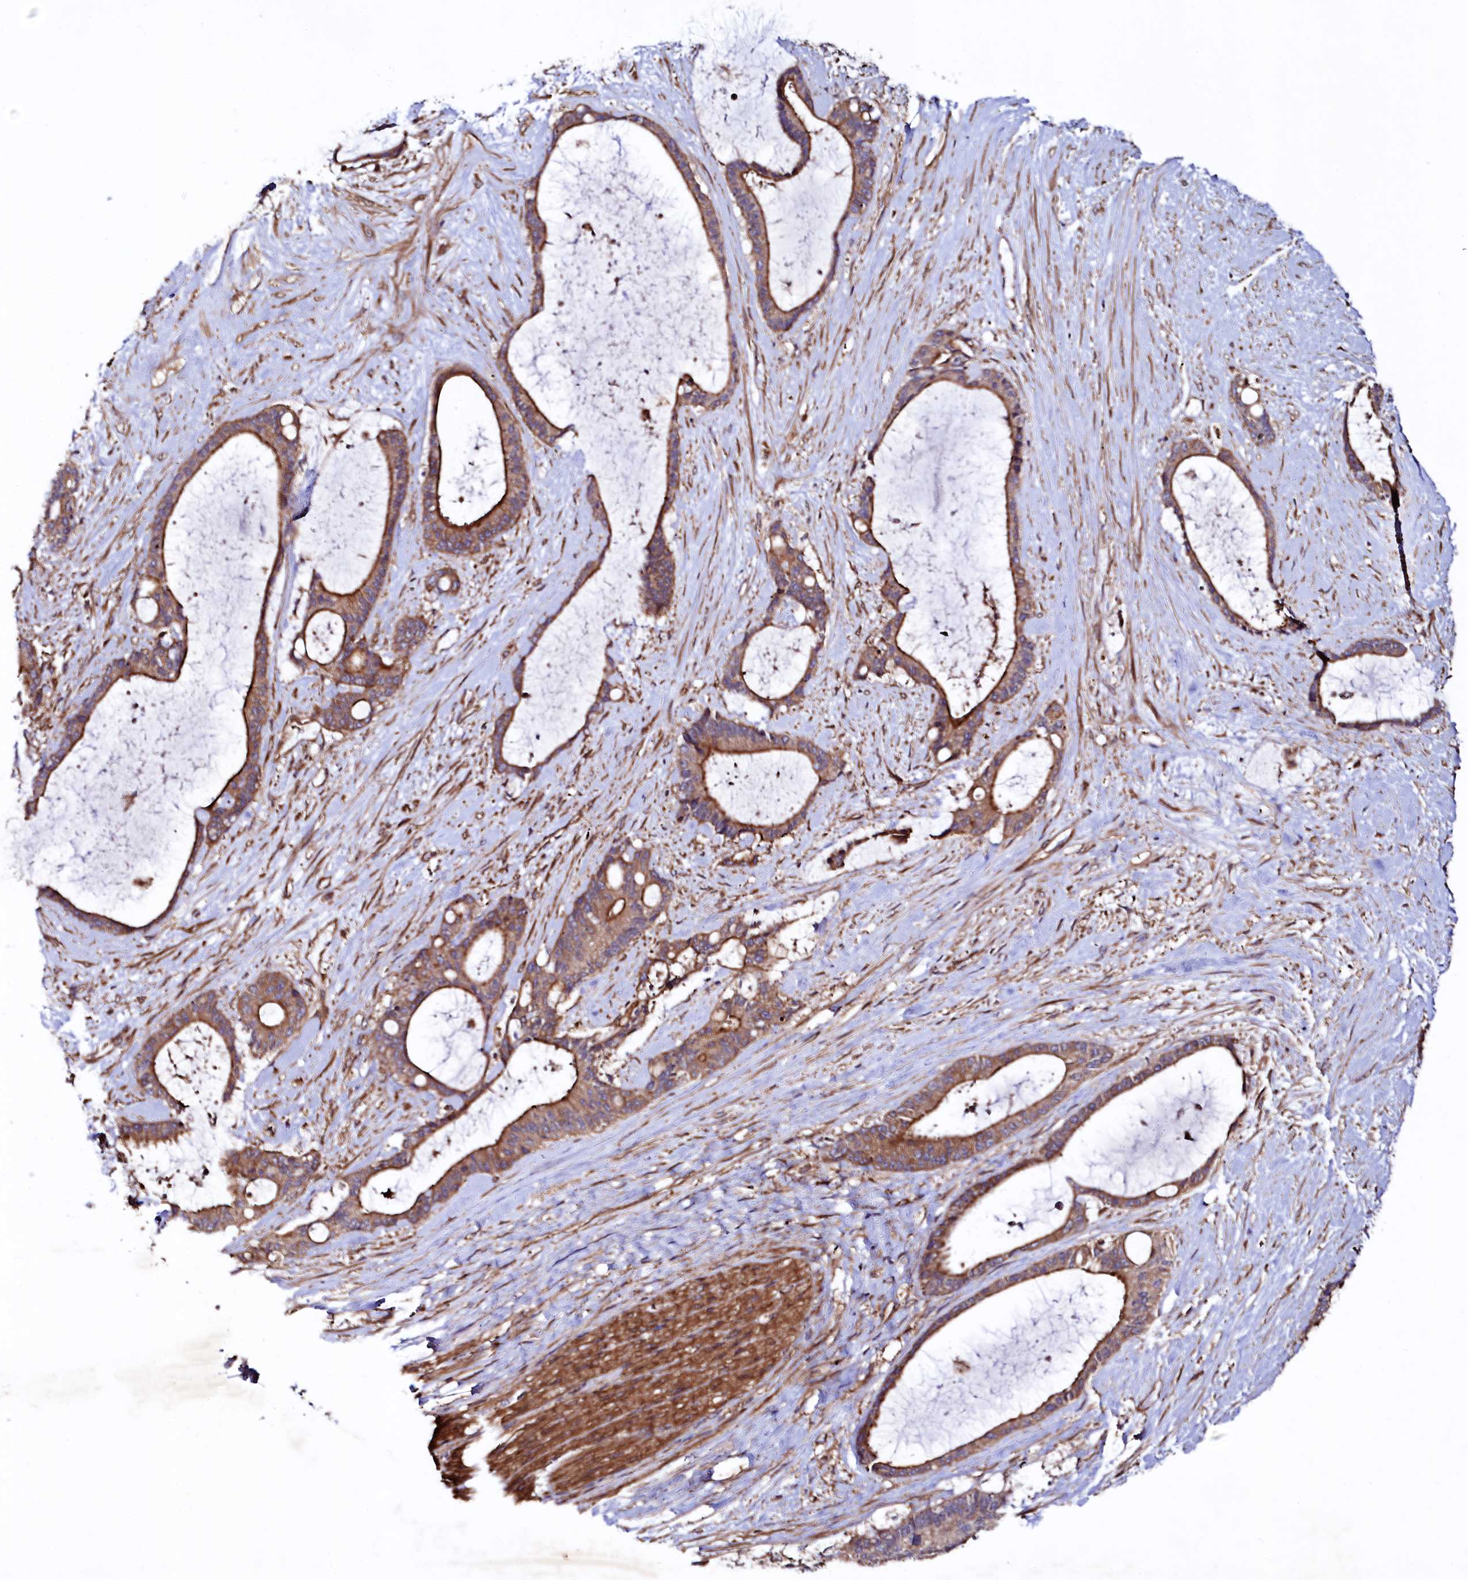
{"staining": {"intensity": "moderate", "quantity": ">75%", "location": "cytoplasmic/membranous"}, "tissue": "liver cancer", "cell_type": "Tumor cells", "image_type": "cancer", "snomed": [{"axis": "morphology", "description": "Normal tissue, NOS"}, {"axis": "morphology", "description": "Cholangiocarcinoma"}, {"axis": "topography", "description": "Liver"}, {"axis": "topography", "description": "Peripheral nerve tissue"}], "caption": "Immunohistochemistry (DAB (3,3'-diaminobenzidine)) staining of cholangiocarcinoma (liver) shows moderate cytoplasmic/membranous protein staining in about >75% of tumor cells. (DAB (3,3'-diaminobenzidine) IHC with brightfield microscopy, high magnification).", "gene": "STAMBPL1", "patient": {"sex": "female", "age": 73}}